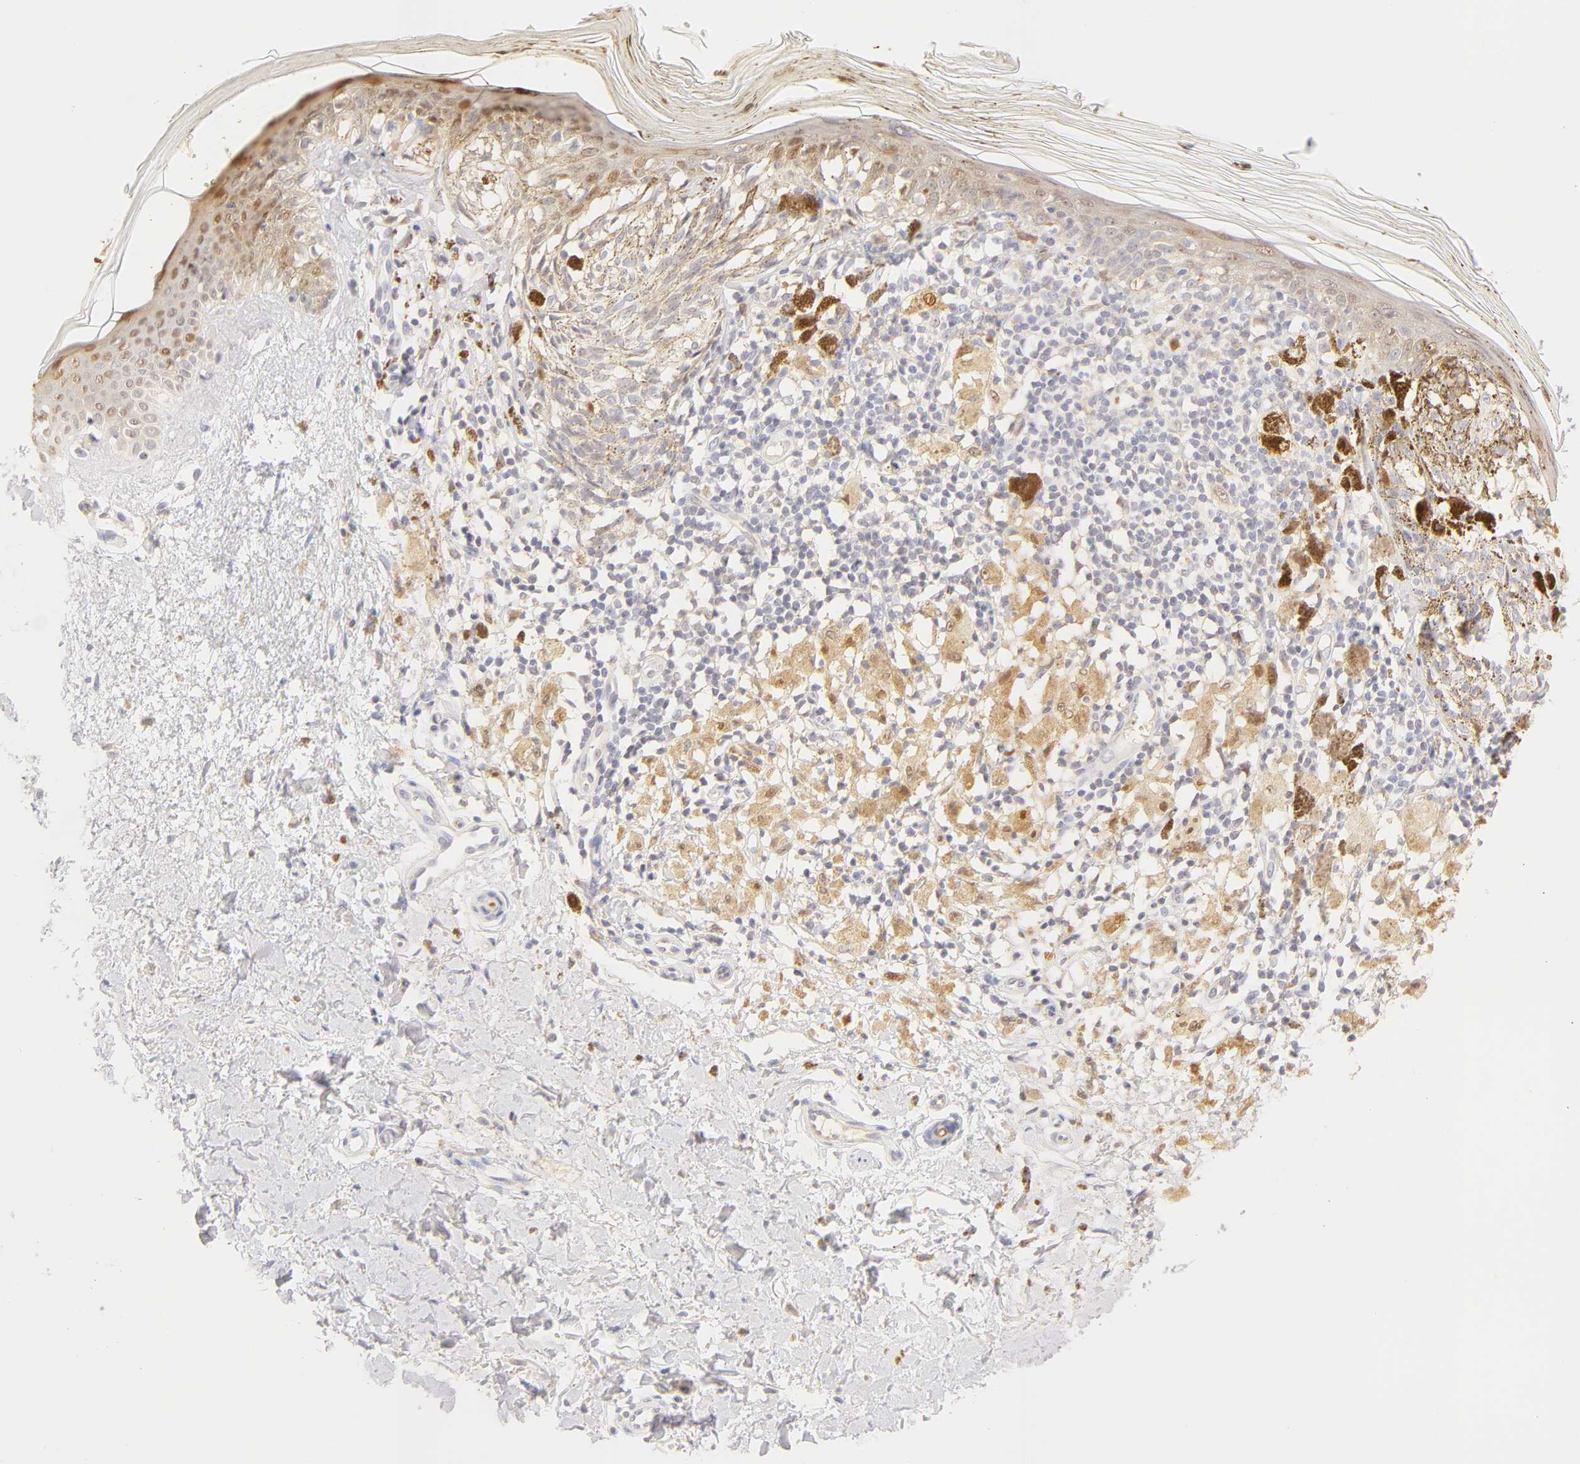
{"staining": {"intensity": "negative", "quantity": "none", "location": "none"}, "tissue": "melanoma", "cell_type": "Tumor cells", "image_type": "cancer", "snomed": [{"axis": "morphology", "description": "Malignant melanoma, NOS"}, {"axis": "topography", "description": "Skin"}], "caption": "The immunohistochemistry (IHC) photomicrograph has no significant staining in tumor cells of malignant melanoma tissue.", "gene": "CA2", "patient": {"sex": "male", "age": 88}}